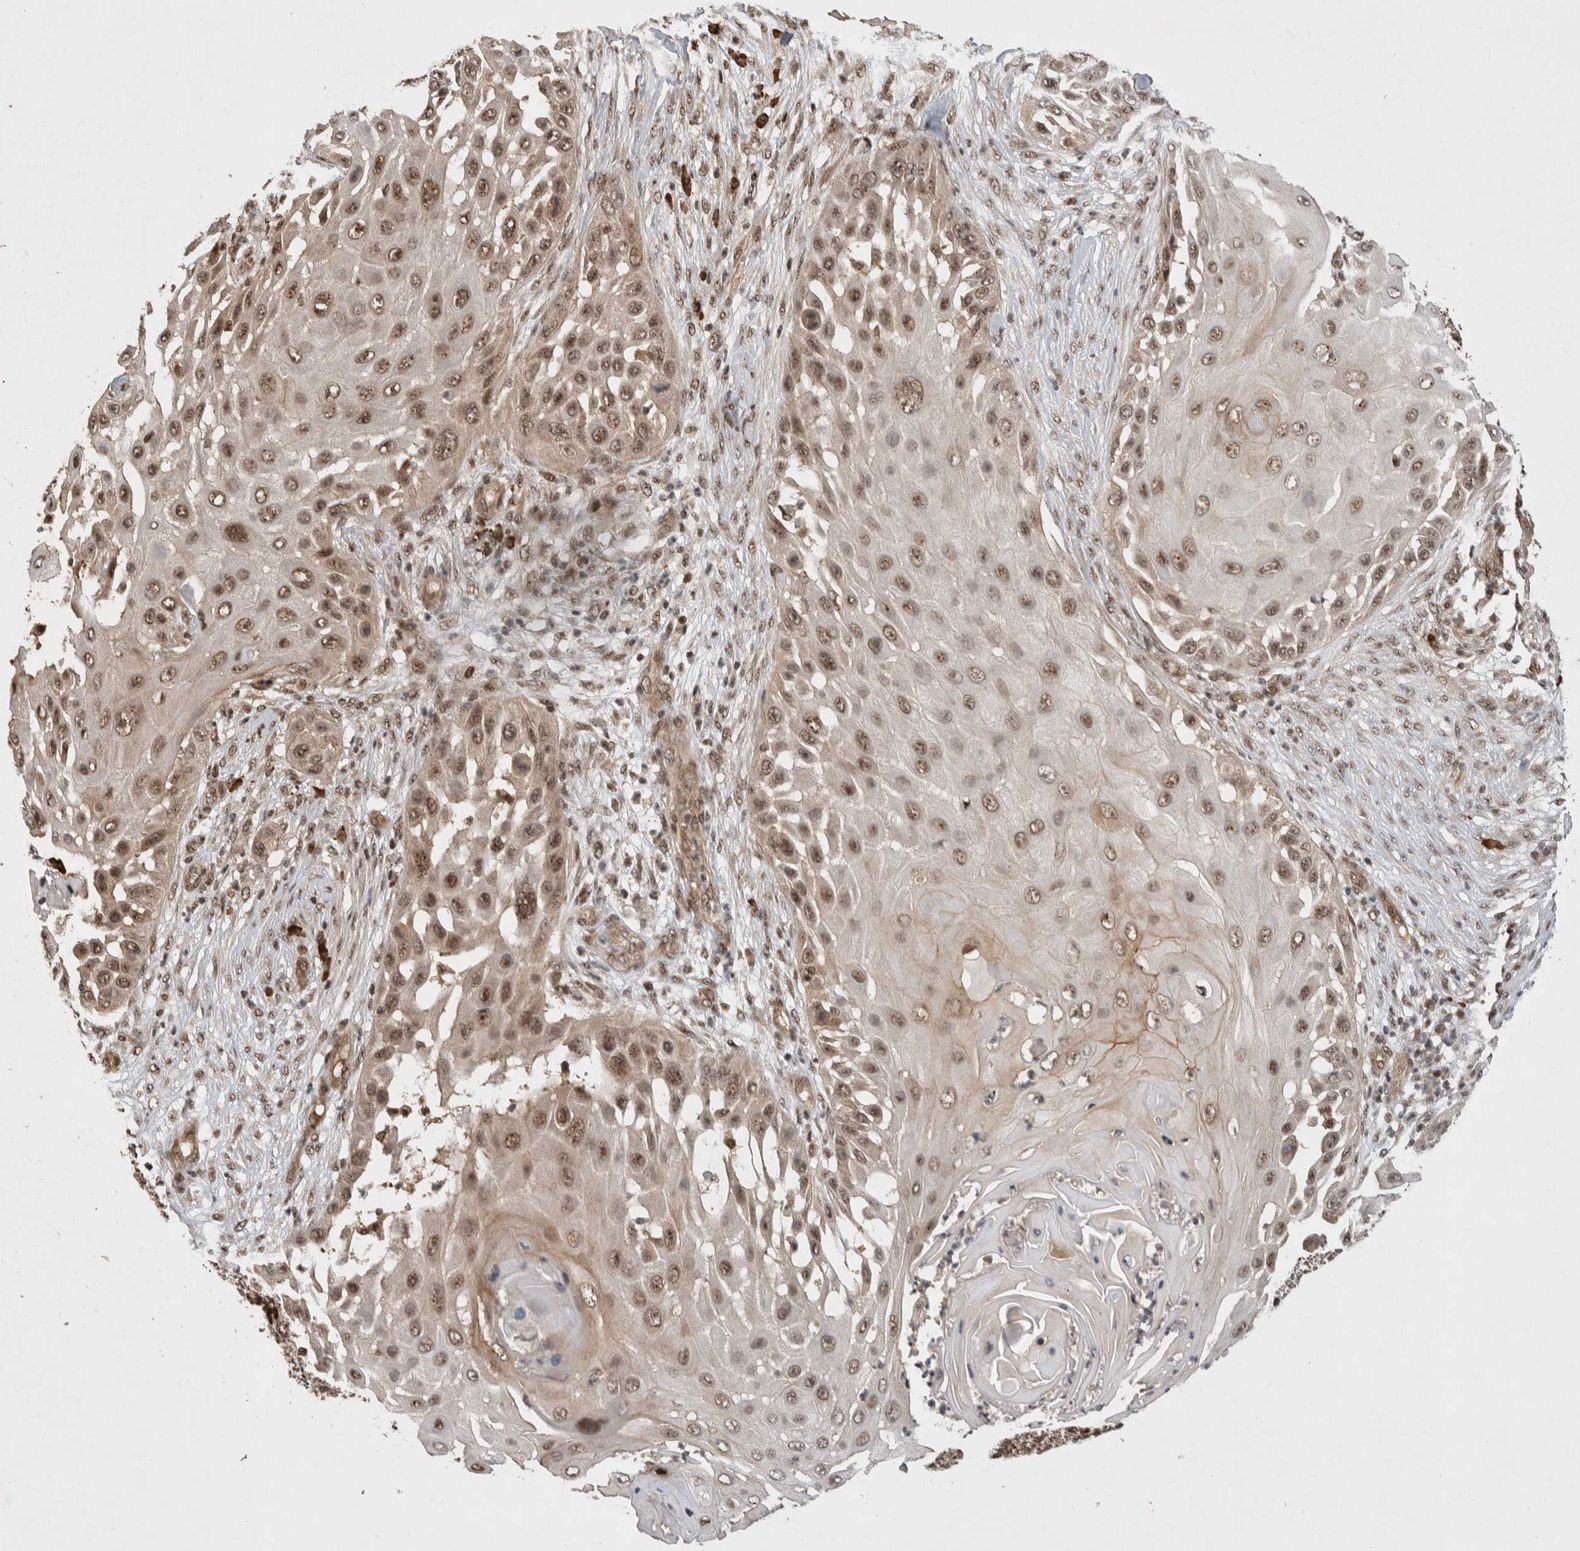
{"staining": {"intensity": "moderate", "quantity": ">75%", "location": "nuclear"}, "tissue": "skin cancer", "cell_type": "Tumor cells", "image_type": "cancer", "snomed": [{"axis": "morphology", "description": "Squamous cell carcinoma, NOS"}, {"axis": "topography", "description": "Skin"}], "caption": "IHC of human skin cancer (squamous cell carcinoma) reveals medium levels of moderate nuclear expression in about >75% of tumor cells.", "gene": "TOR1B", "patient": {"sex": "female", "age": 44}}